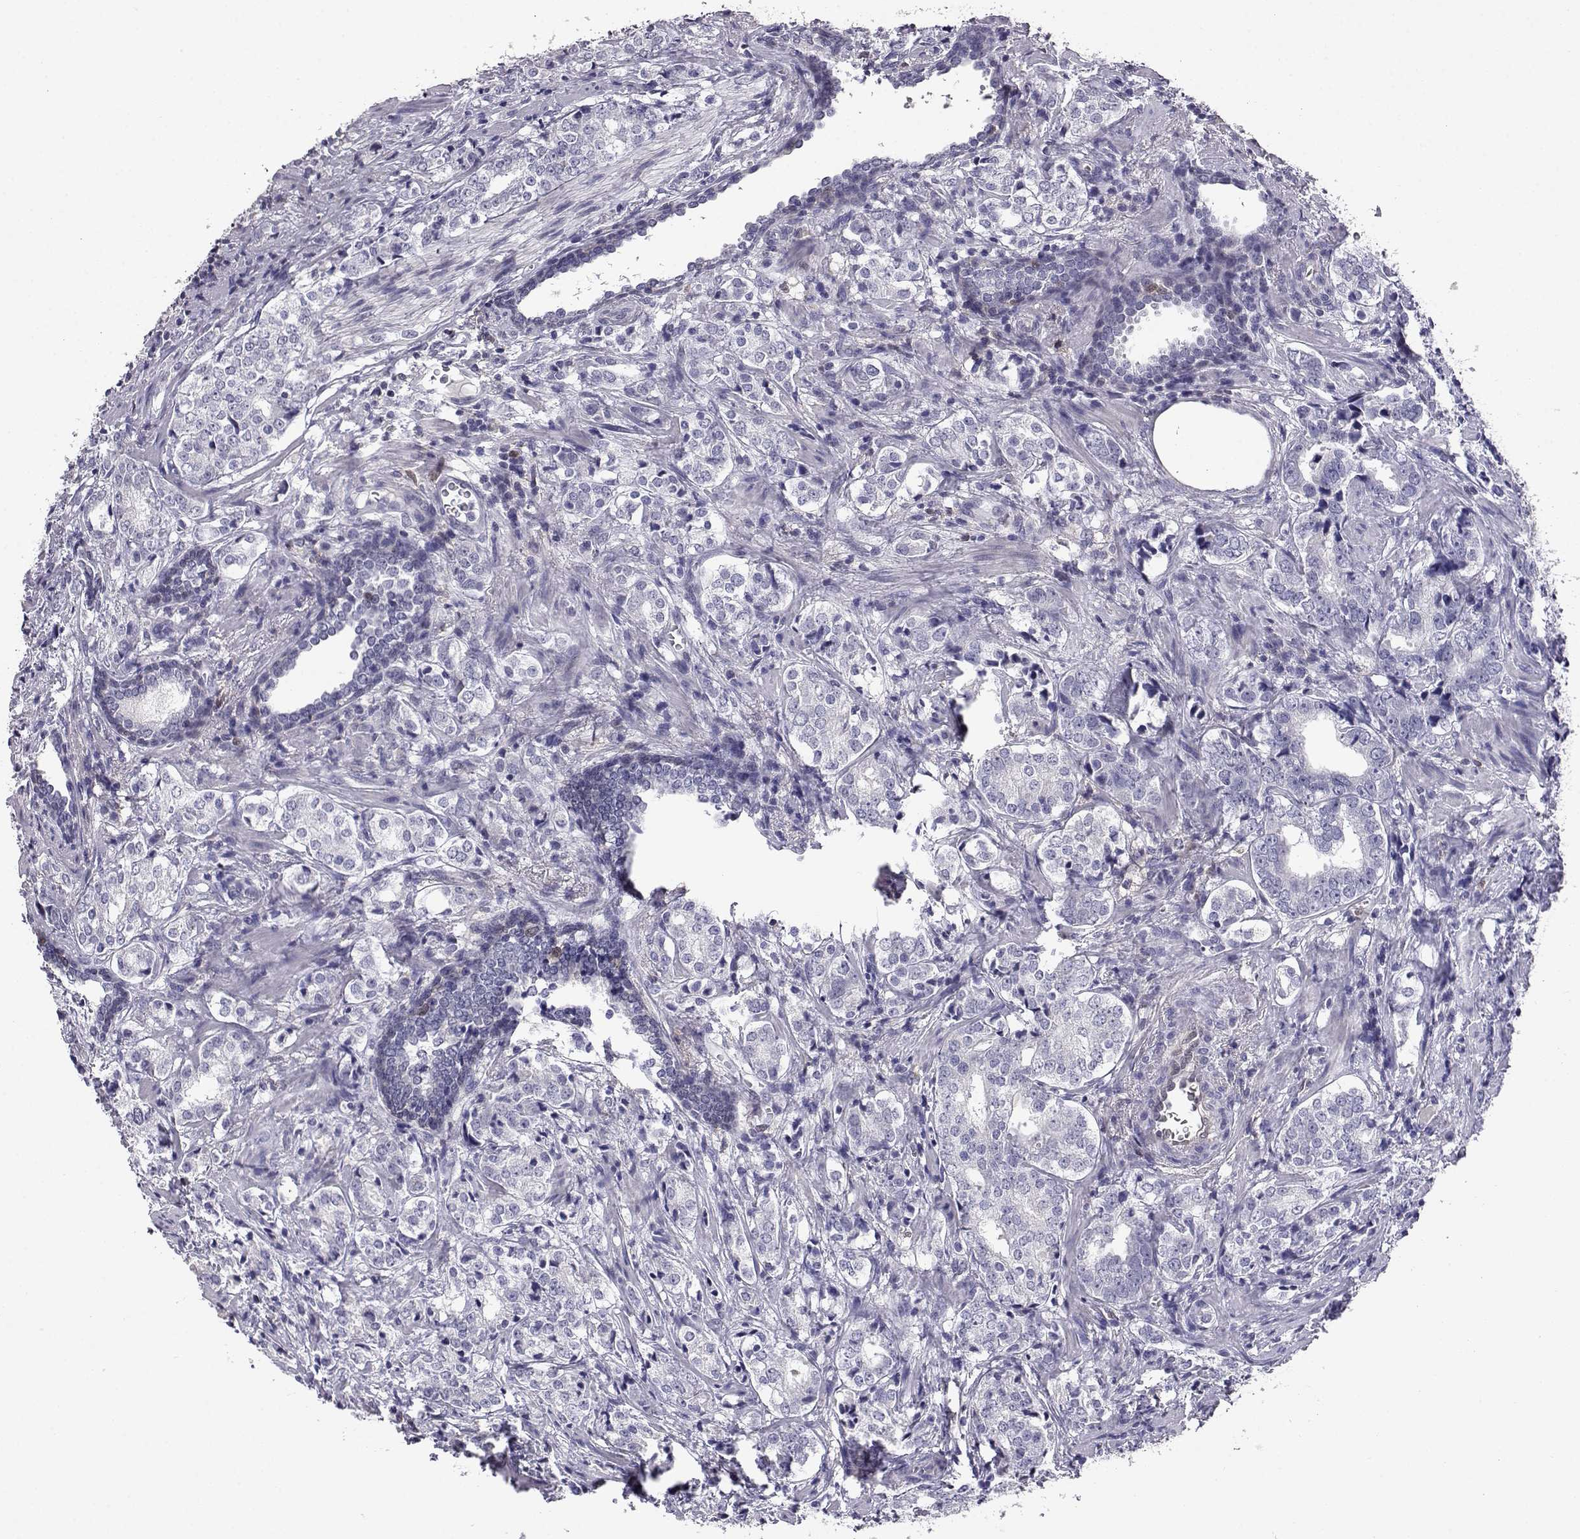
{"staining": {"intensity": "negative", "quantity": "none", "location": "none"}, "tissue": "prostate cancer", "cell_type": "Tumor cells", "image_type": "cancer", "snomed": [{"axis": "morphology", "description": "Adenocarcinoma, NOS"}, {"axis": "topography", "description": "Prostate and seminal vesicle, NOS"}], "caption": "IHC histopathology image of prostate adenocarcinoma stained for a protein (brown), which displays no expression in tumor cells.", "gene": "AKR1B1", "patient": {"sex": "male", "age": 63}}